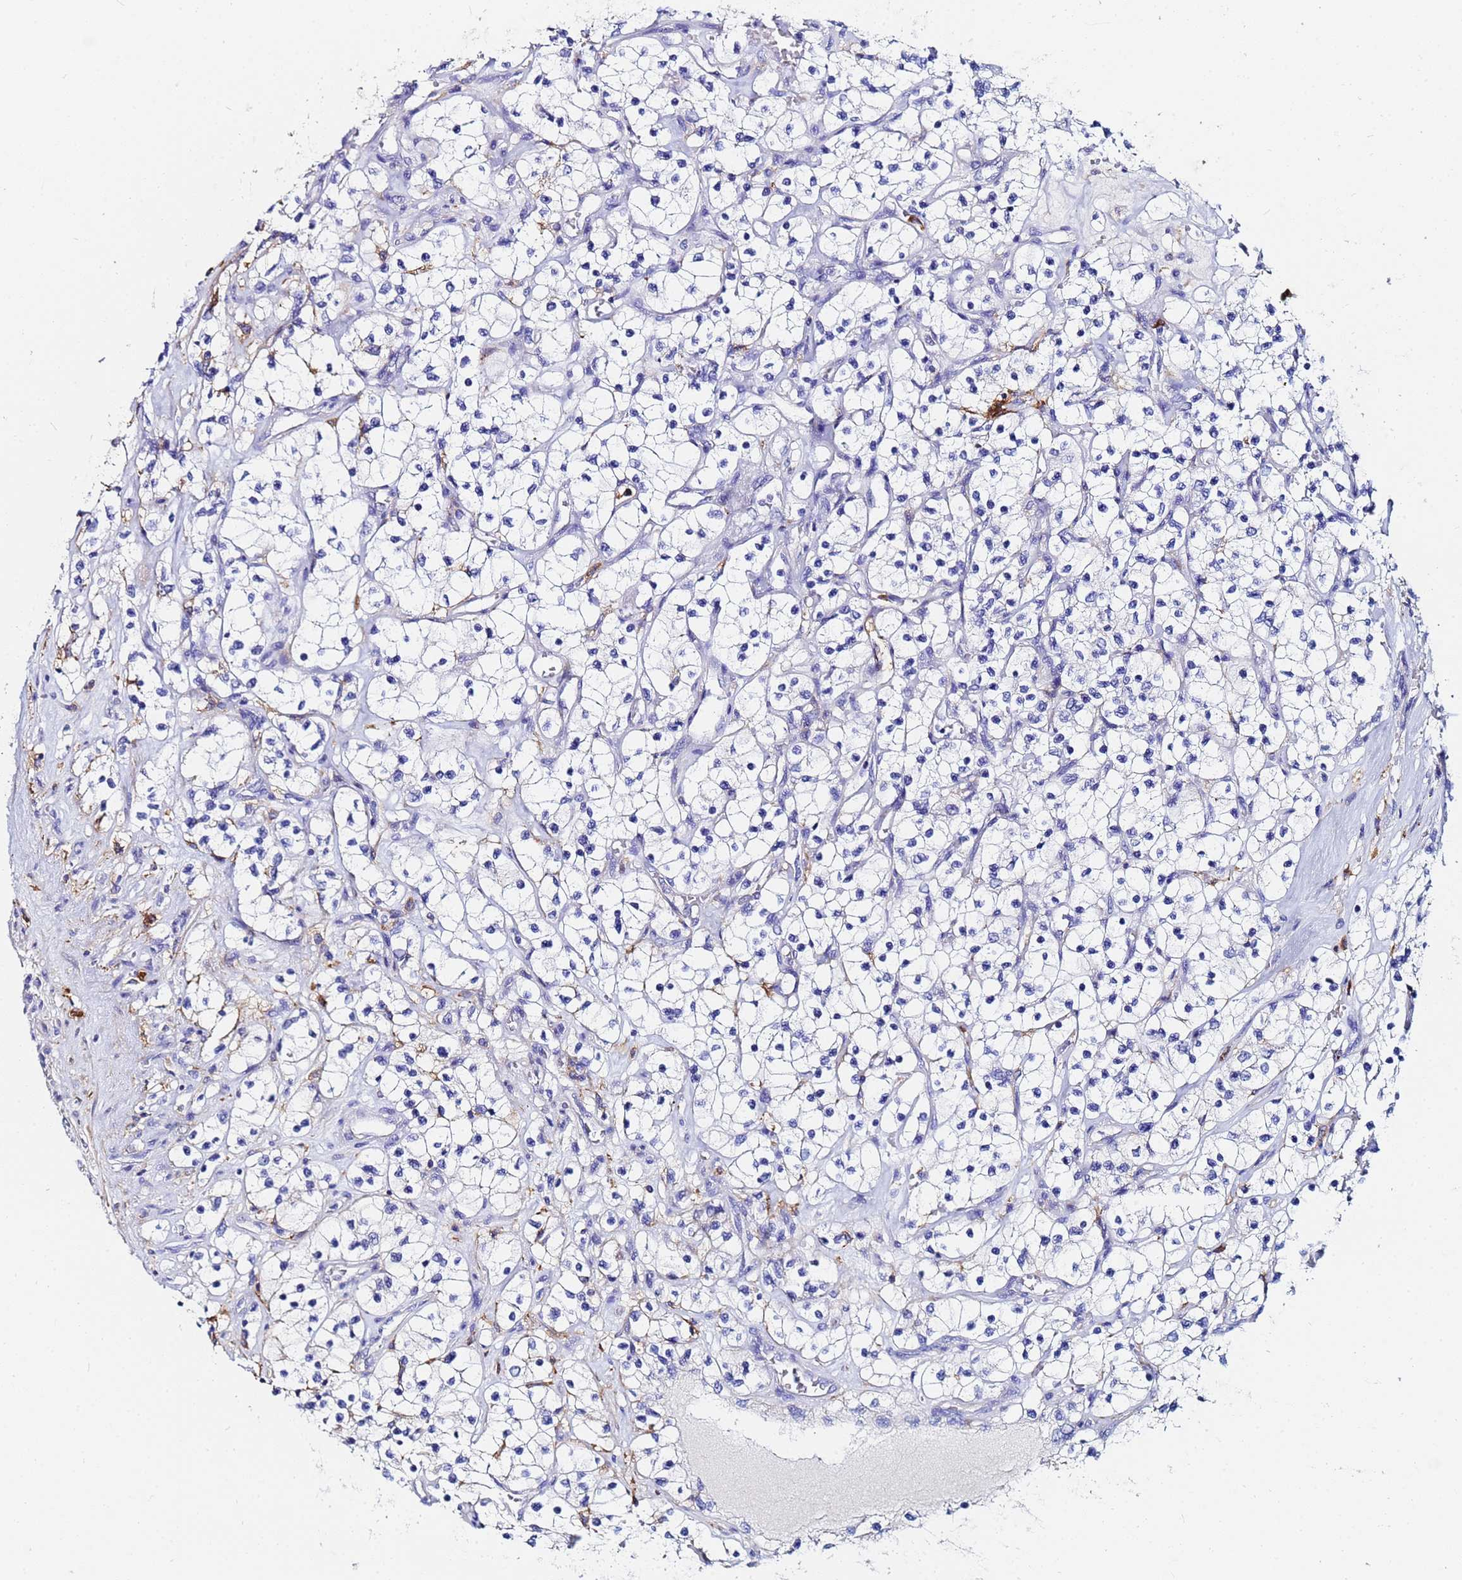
{"staining": {"intensity": "negative", "quantity": "none", "location": "none"}, "tissue": "renal cancer", "cell_type": "Tumor cells", "image_type": "cancer", "snomed": [{"axis": "morphology", "description": "Adenocarcinoma, NOS"}, {"axis": "topography", "description": "Kidney"}], "caption": "High magnification brightfield microscopy of renal cancer stained with DAB (brown) and counterstained with hematoxylin (blue): tumor cells show no significant staining.", "gene": "BASP1", "patient": {"sex": "female", "age": 69}}